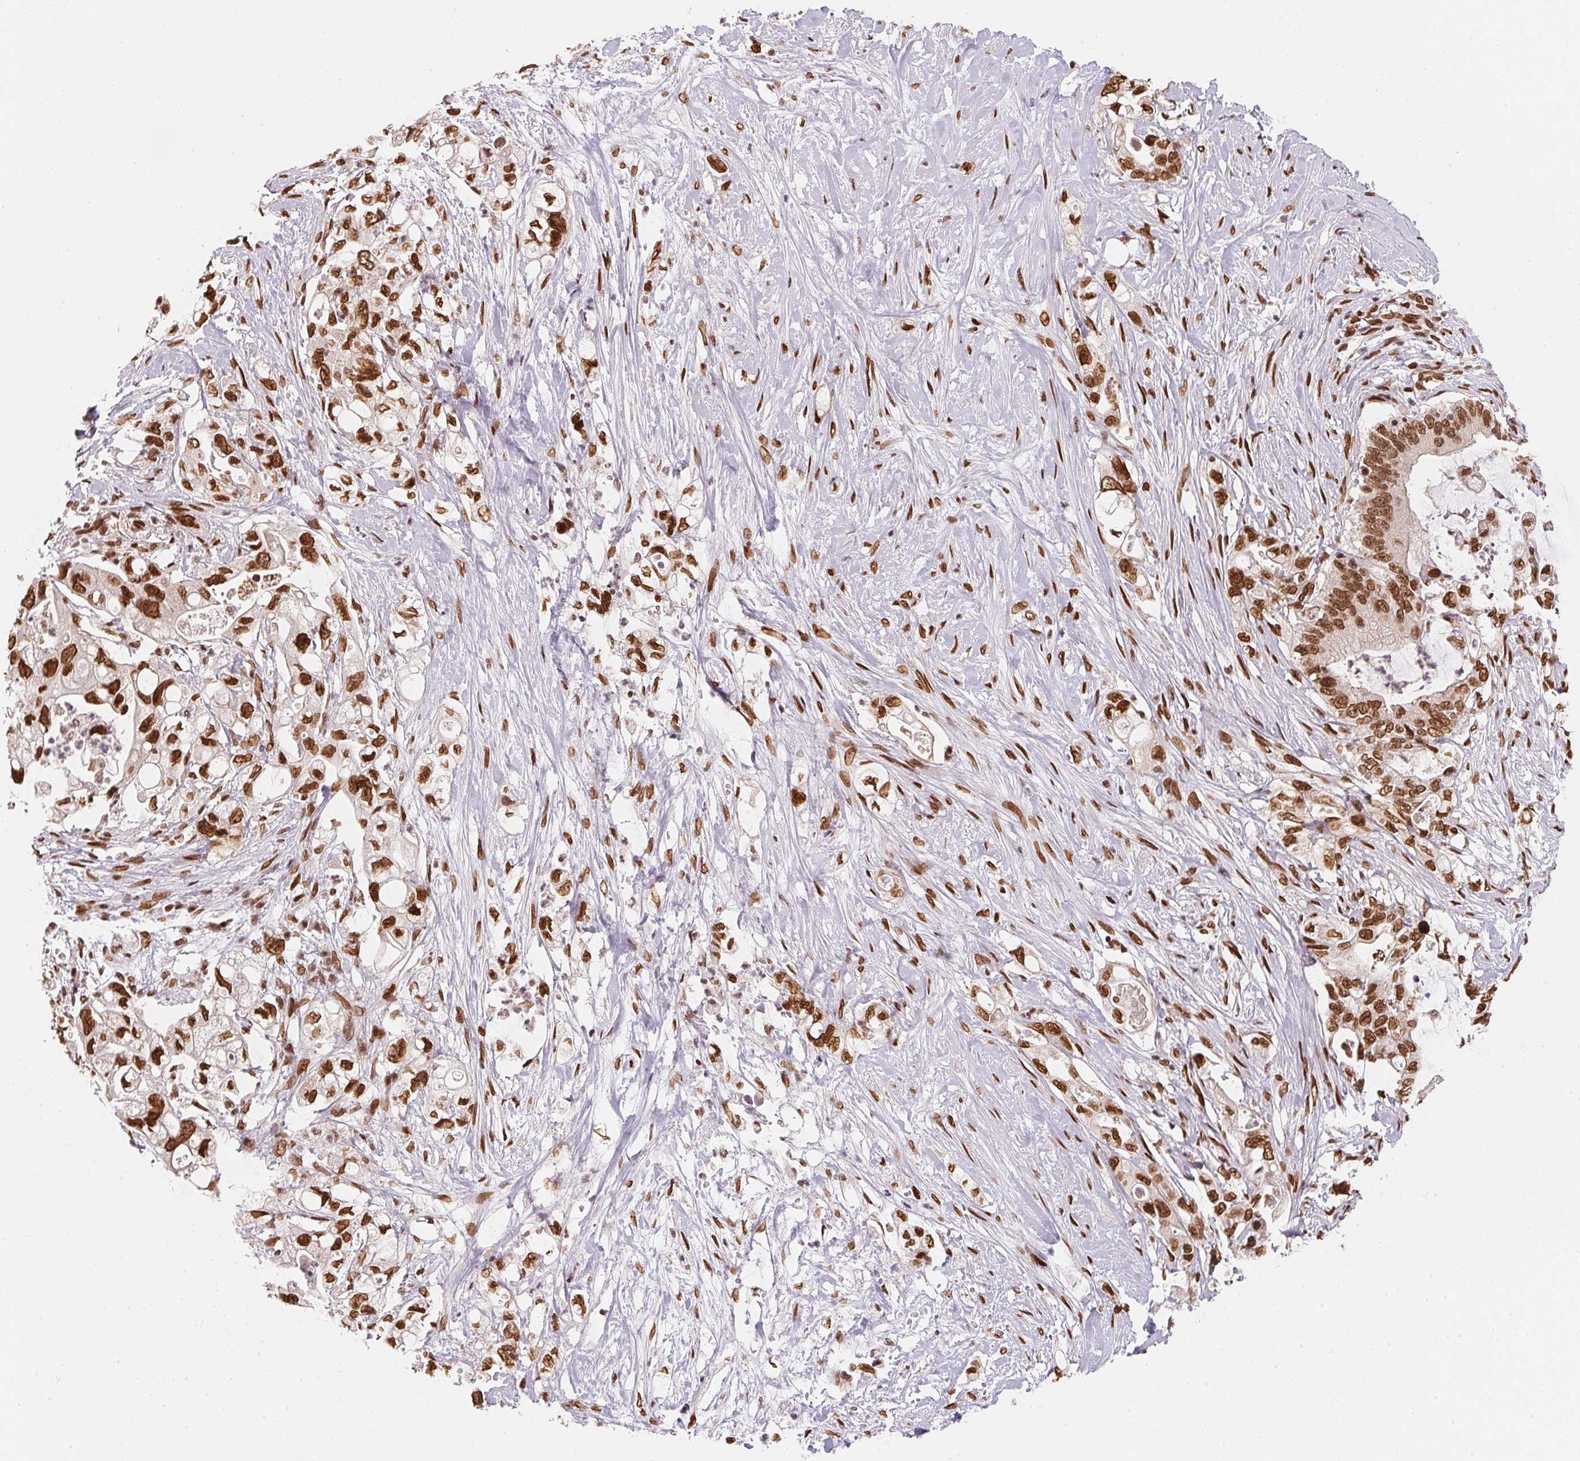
{"staining": {"intensity": "strong", "quantity": ">75%", "location": "cytoplasmic/membranous,nuclear"}, "tissue": "pancreatic cancer", "cell_type": "Tumor cells", "image_type": "cancer", "snomed": [{"axis": "morphology", "description": "Adenocarcinoma, NOS"}, {"axis": "topography", "description": "Pancreas"}], "caption": "Protein staining of pancreatic cancer tissue shows strong cytoplasmic/membranous and nuclear positivity in about >75% of tumor cells.", "gene": "SAP30BP", "patient": {"sex": "female", "age": 72}}